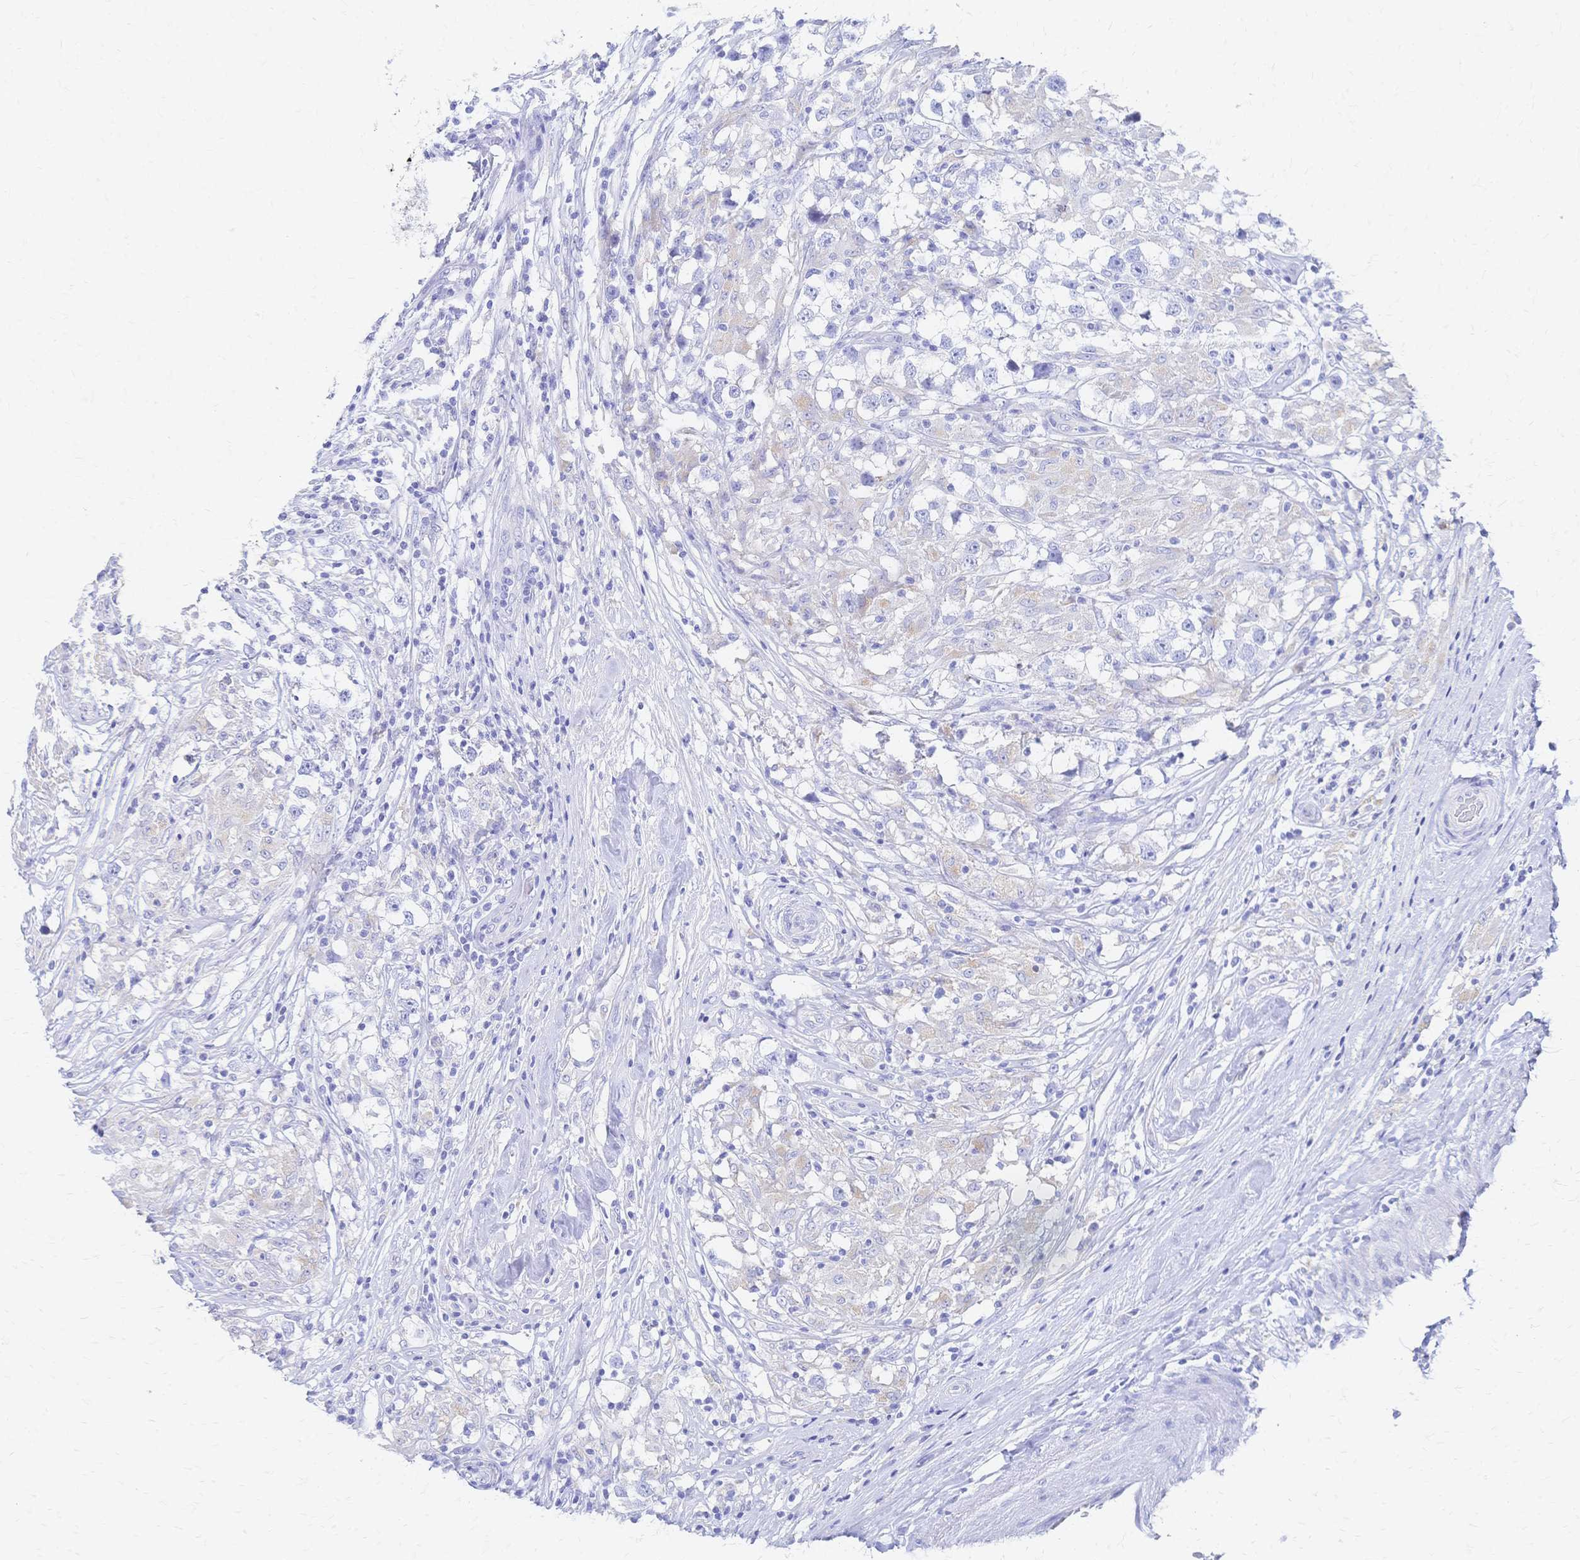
{"staining": {"intensity": "negative", "quantity": "none", "location": "none"}, "tissue": "testis cancer", "cell_type": "Tumor cells", "image_type": "cancer", "snomed": [{"axis": "morphology", "description": "Seminoma, NOS"}, {"axis": "topography", "description": "Testis"}], "caption": "The image displays no significant staining in tumor cells of testis cancer (seminoma).", "gene": "SLC5A1", "patient": {"sex": "male", "age": 46}}